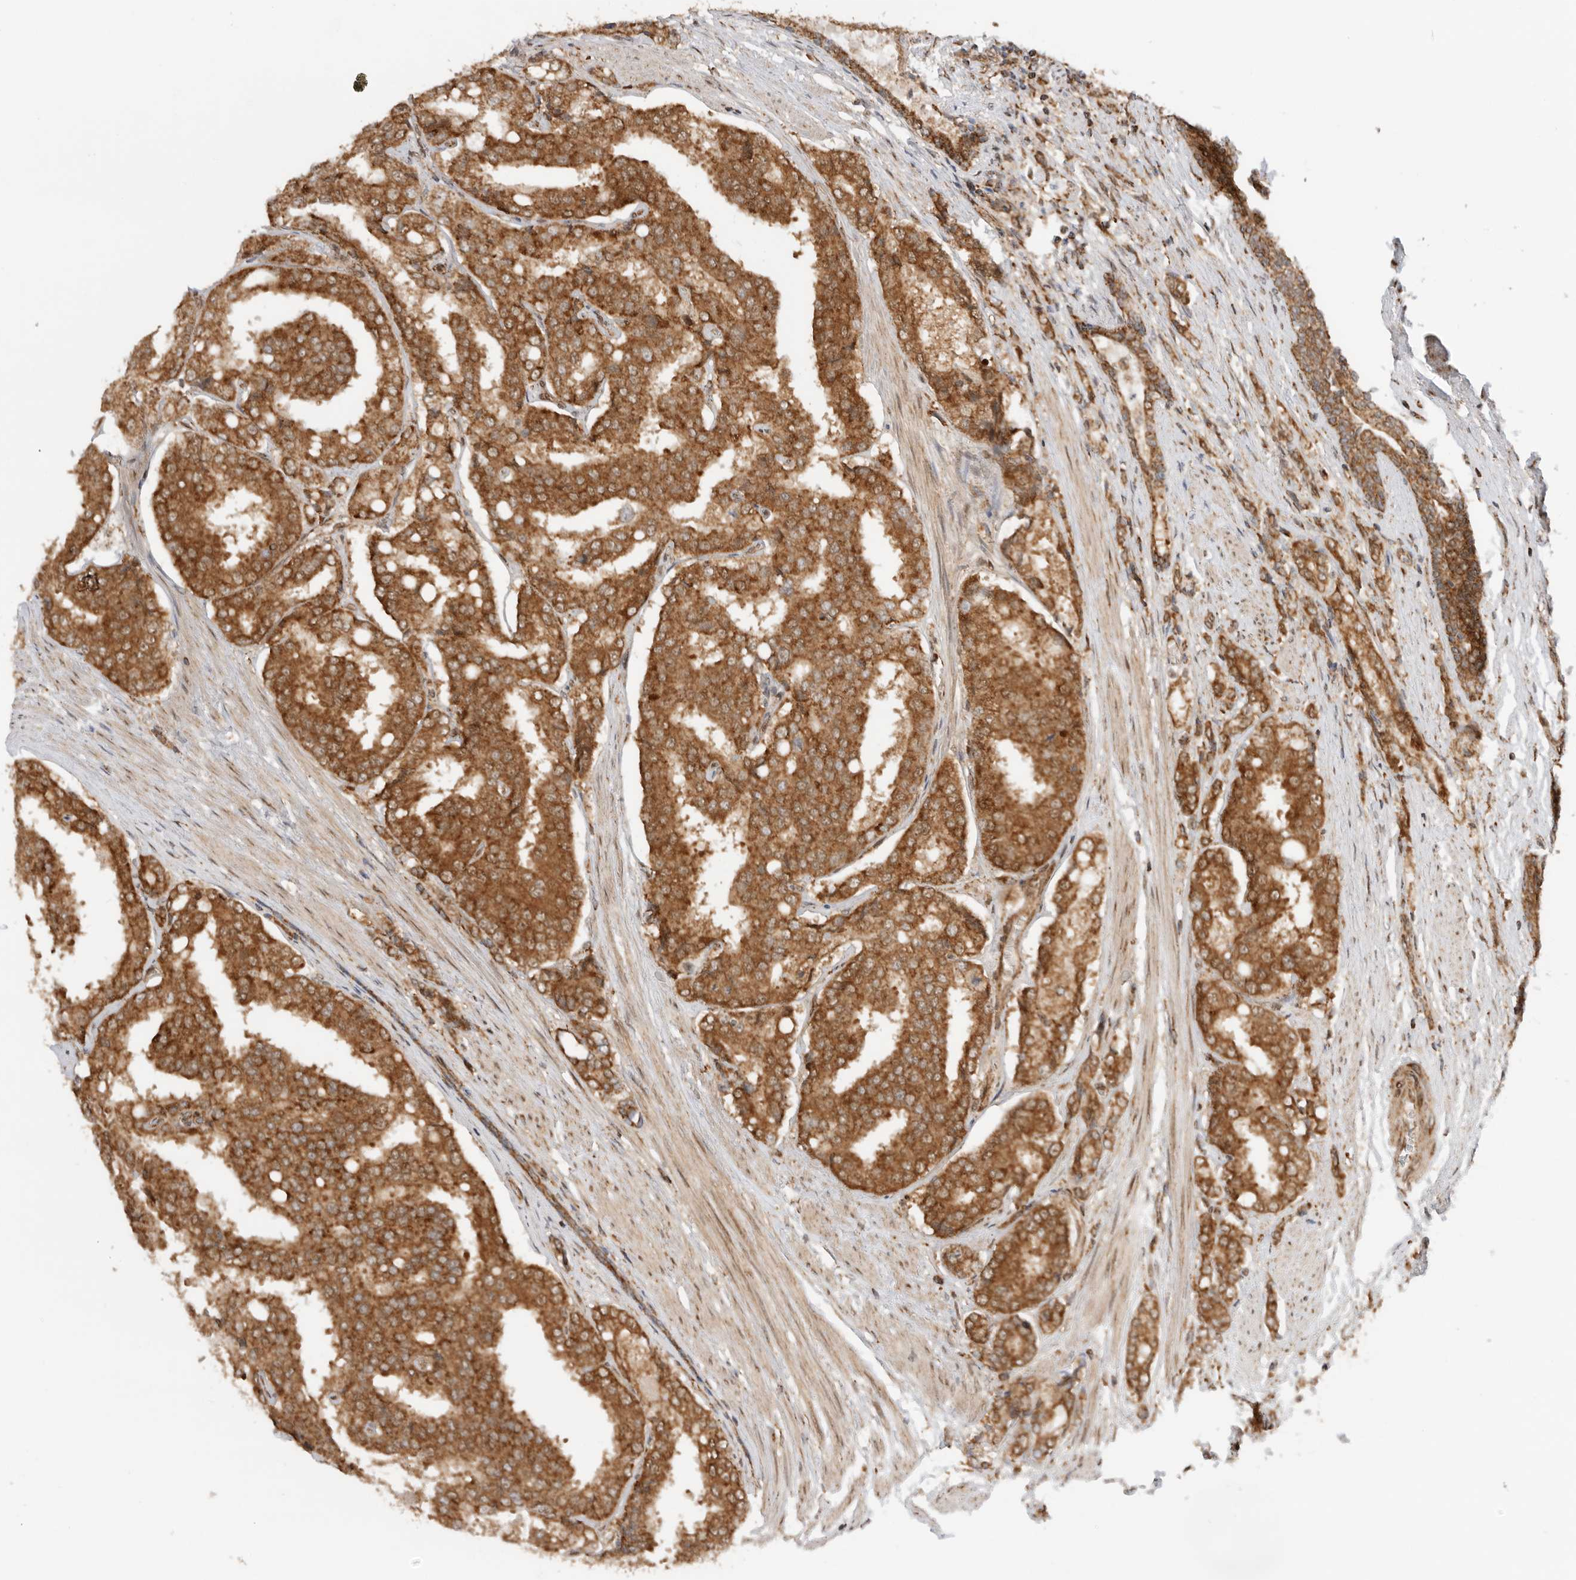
{"staining": {"intensity": "moderate", "quantity": ">75%", "location": "cytoplasmic/membranous"}, "tissue": "prostate cancer", "cell_type": "Tumor cells", "image_type": "cancer", "snomed": [{"axis": "morphology", "description": "Adenocarcinoma, High grade"}, {"axis": "topography", "description": "Prostate"}], "caption": "A brown stain labels moderate cytoplasmic/membranous positivity of a protein in human prostate cancer (adenocarcinoma (high-grade)) tumor cells.", "gene": "DCAF8", "patient": {"sex": "male", "age": 50}}